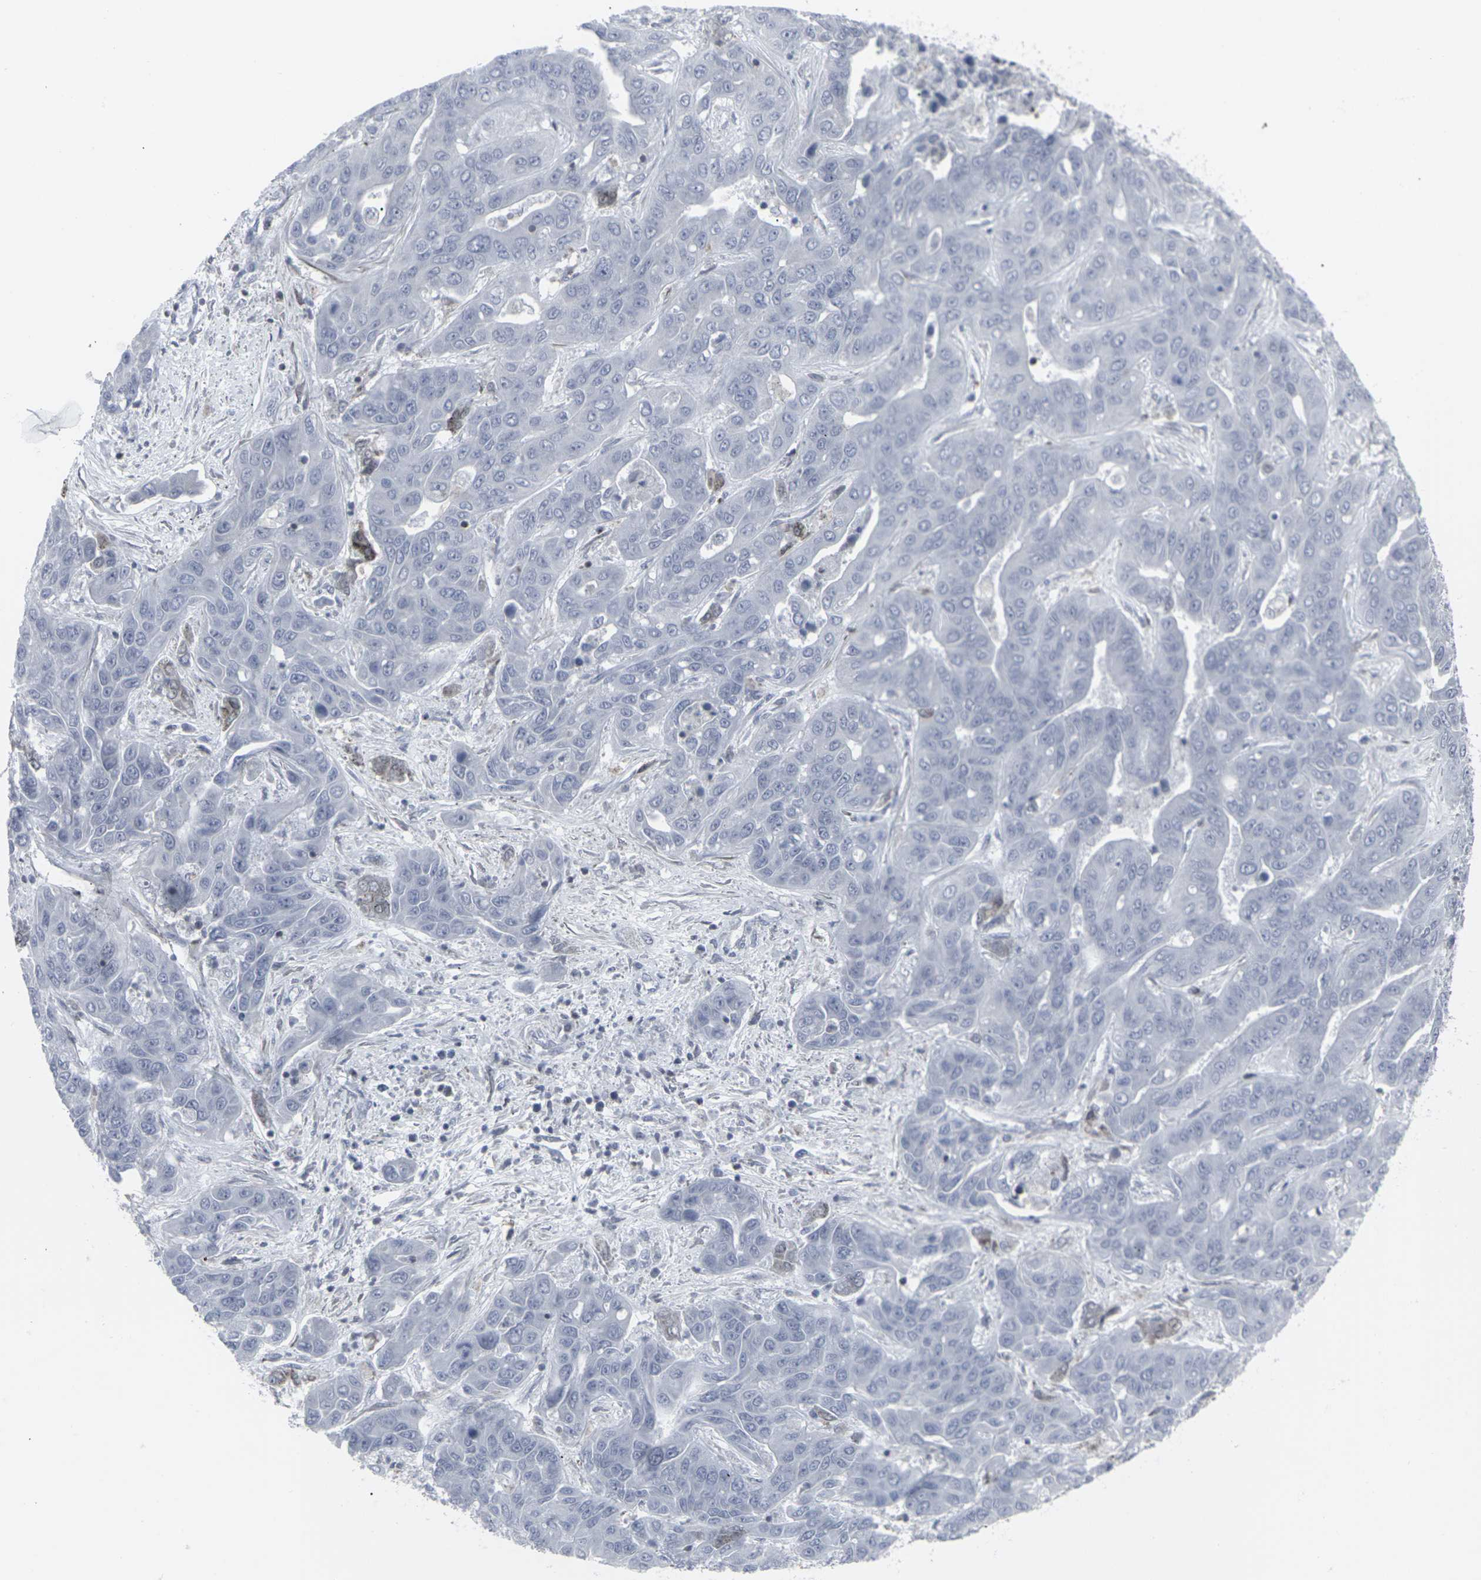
{"staining": {"intensity": "negative", "quantity": "none", "location": "none"}, "tissue": "liver cancer", "cell_type": "Tumor cells", "image_type": "cancer", "snomed": [{"axis": "morphology", "description": "Cholangiocarcinoma"}, {"axis": "topography", "description": "Liver"}], "caption": "This is an IHC histopathology image of human liver cholangiocarcinoma. There is no expression in tumor cells.", "gene": "APOBEC2", "patient": {"sex": "female", "age": 52}}